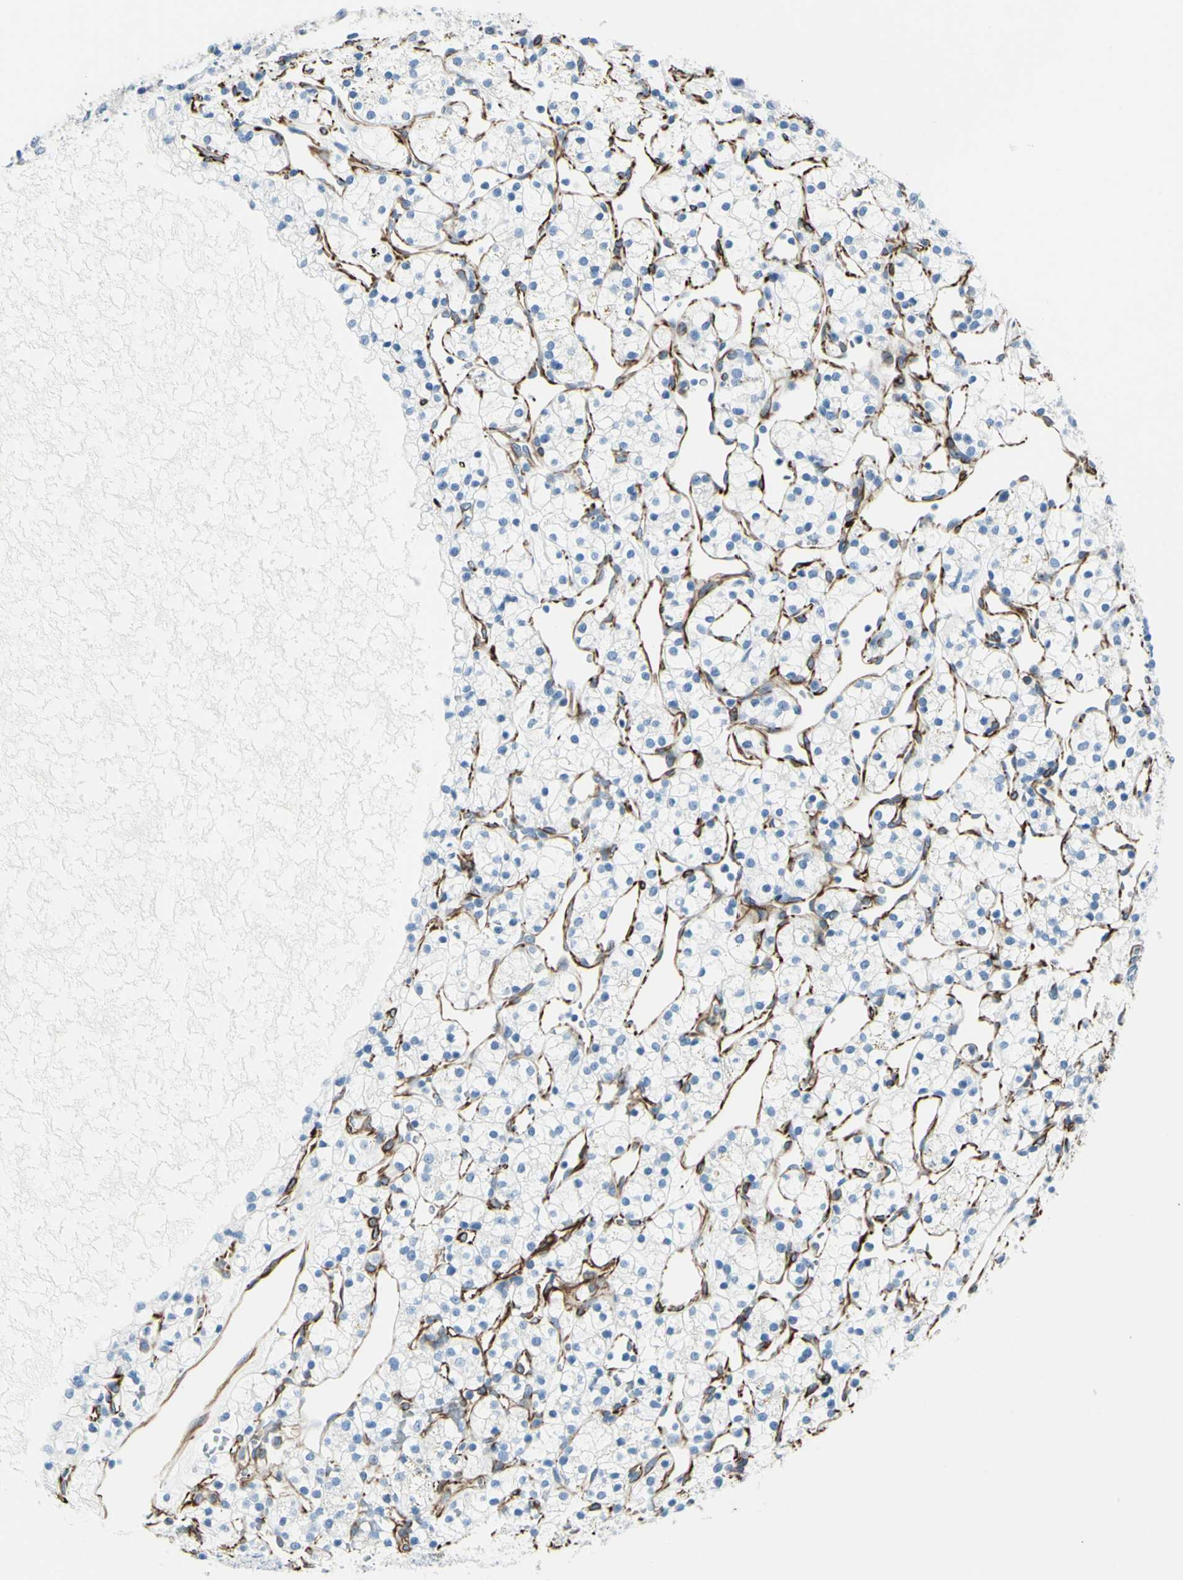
{"staining": {"intensity": "negative", "quantity": "none", "location": "none"}, "tissue": "renal cancer", "cell_type": "Tumor cells", "image_type": "cancer", "snomed": [{"axis": "morphology", "description": "Adenocarcinoma, NOS"}, {"axis": "topography", "description": "Kidney"}], "caption": "IHC of human renal adenocarcinoma exhibits no positivity in tumor cells.", "gene": "PTH2R", "patient": {"sex": "female", "age": 60}}